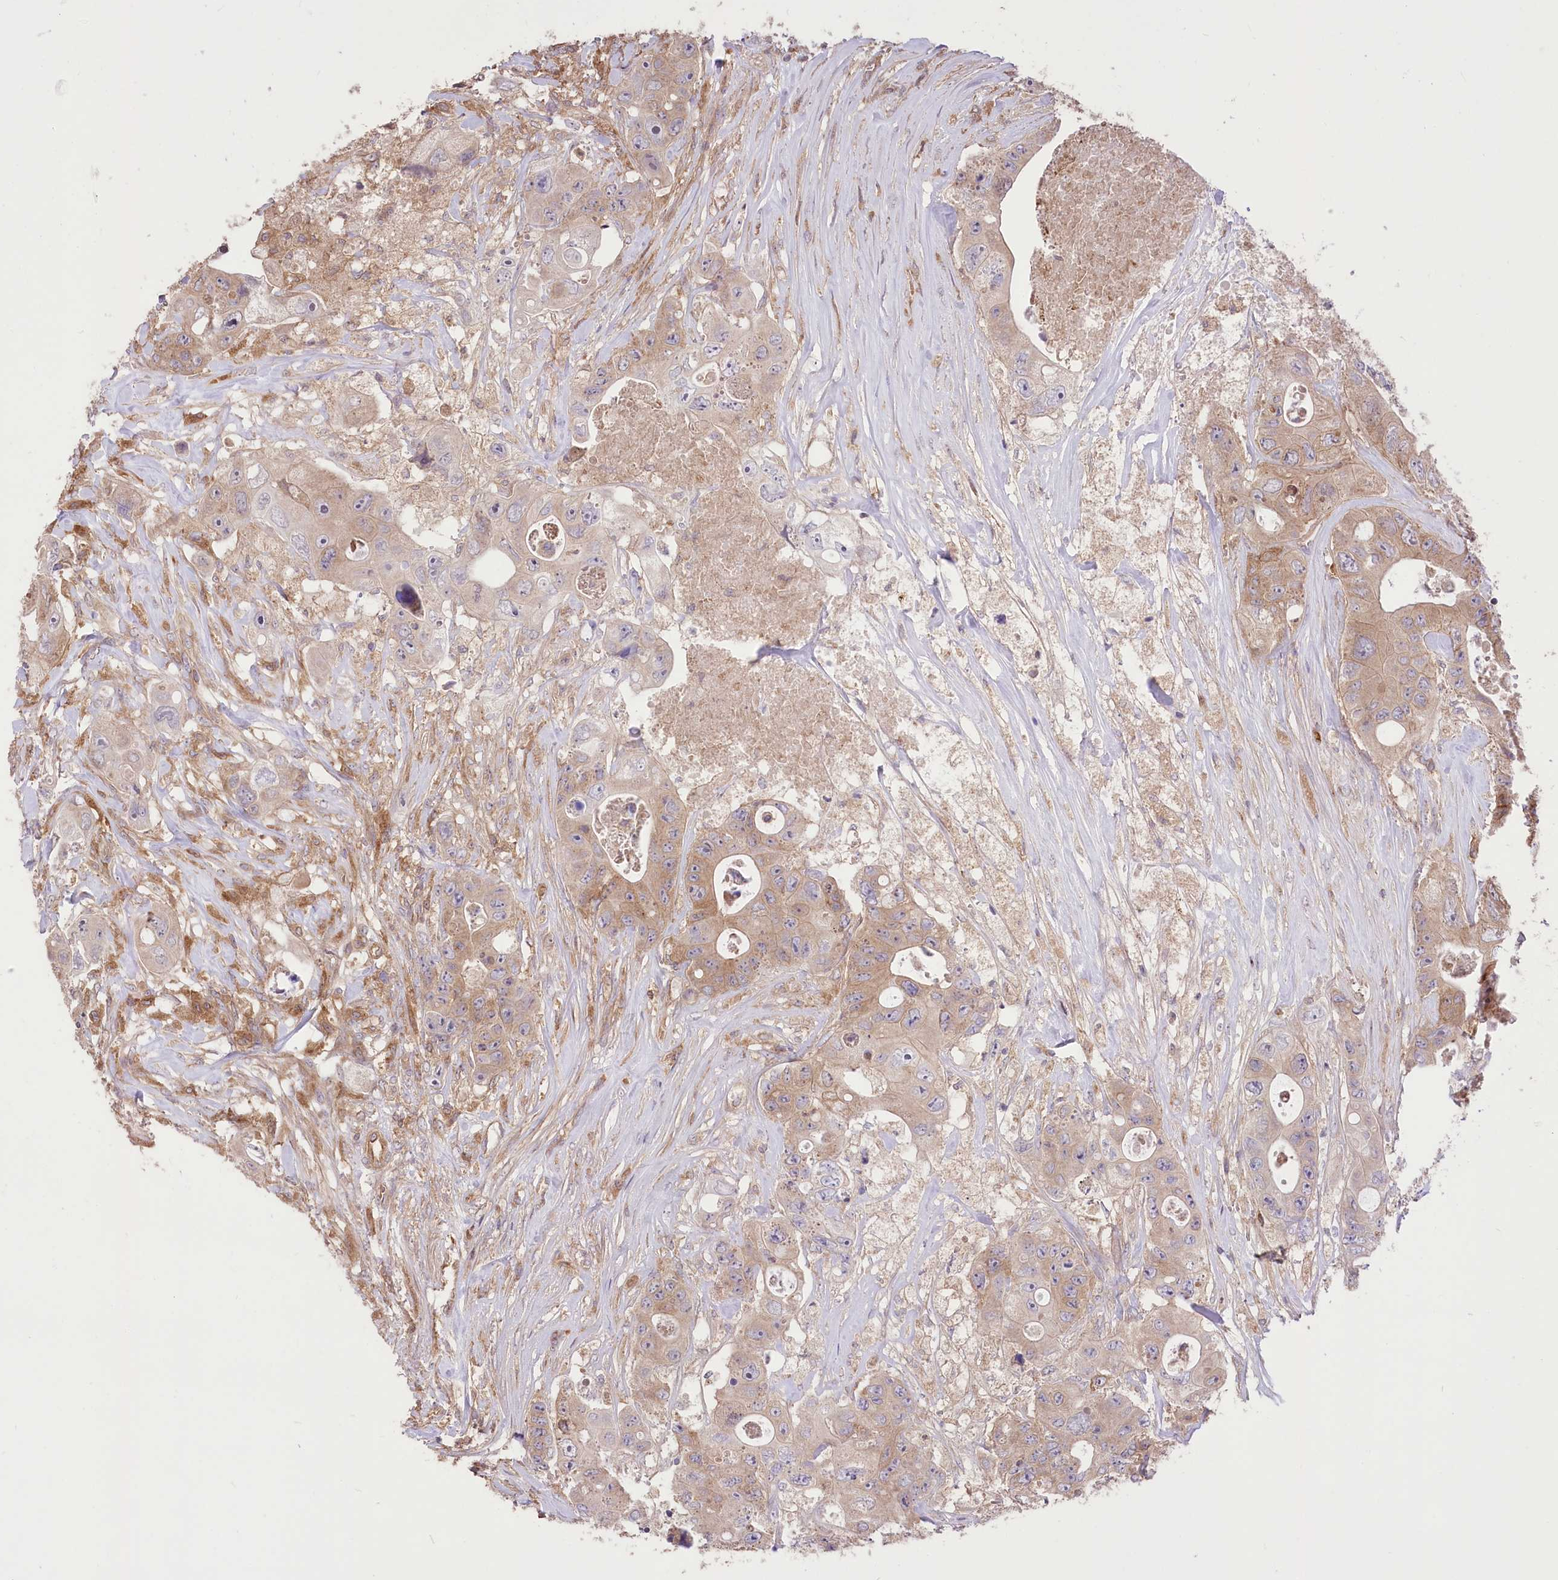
{"staining": {"intensity": "weak", "quantity": "<25%", "location": "cytoplasmic/membranous"}, "tissue": "colorectal cancer", "cell_type": "Tumor cells", "image_type": "cancer", "snomed": [{"axis": "morphology", "description": "Adenocarcinoma, NOS"}, {"axis": "topography", "description": "Colon"}], "caption": "Immunohistochemistry histopathology image of neoplastic tissue: human adenocarcinoma (colorectal) stained with DAB demonstrates no significant protein positivity in tumor cells.", "gene": "XYLB", "patient": {"sex": "female", "age": 46}}